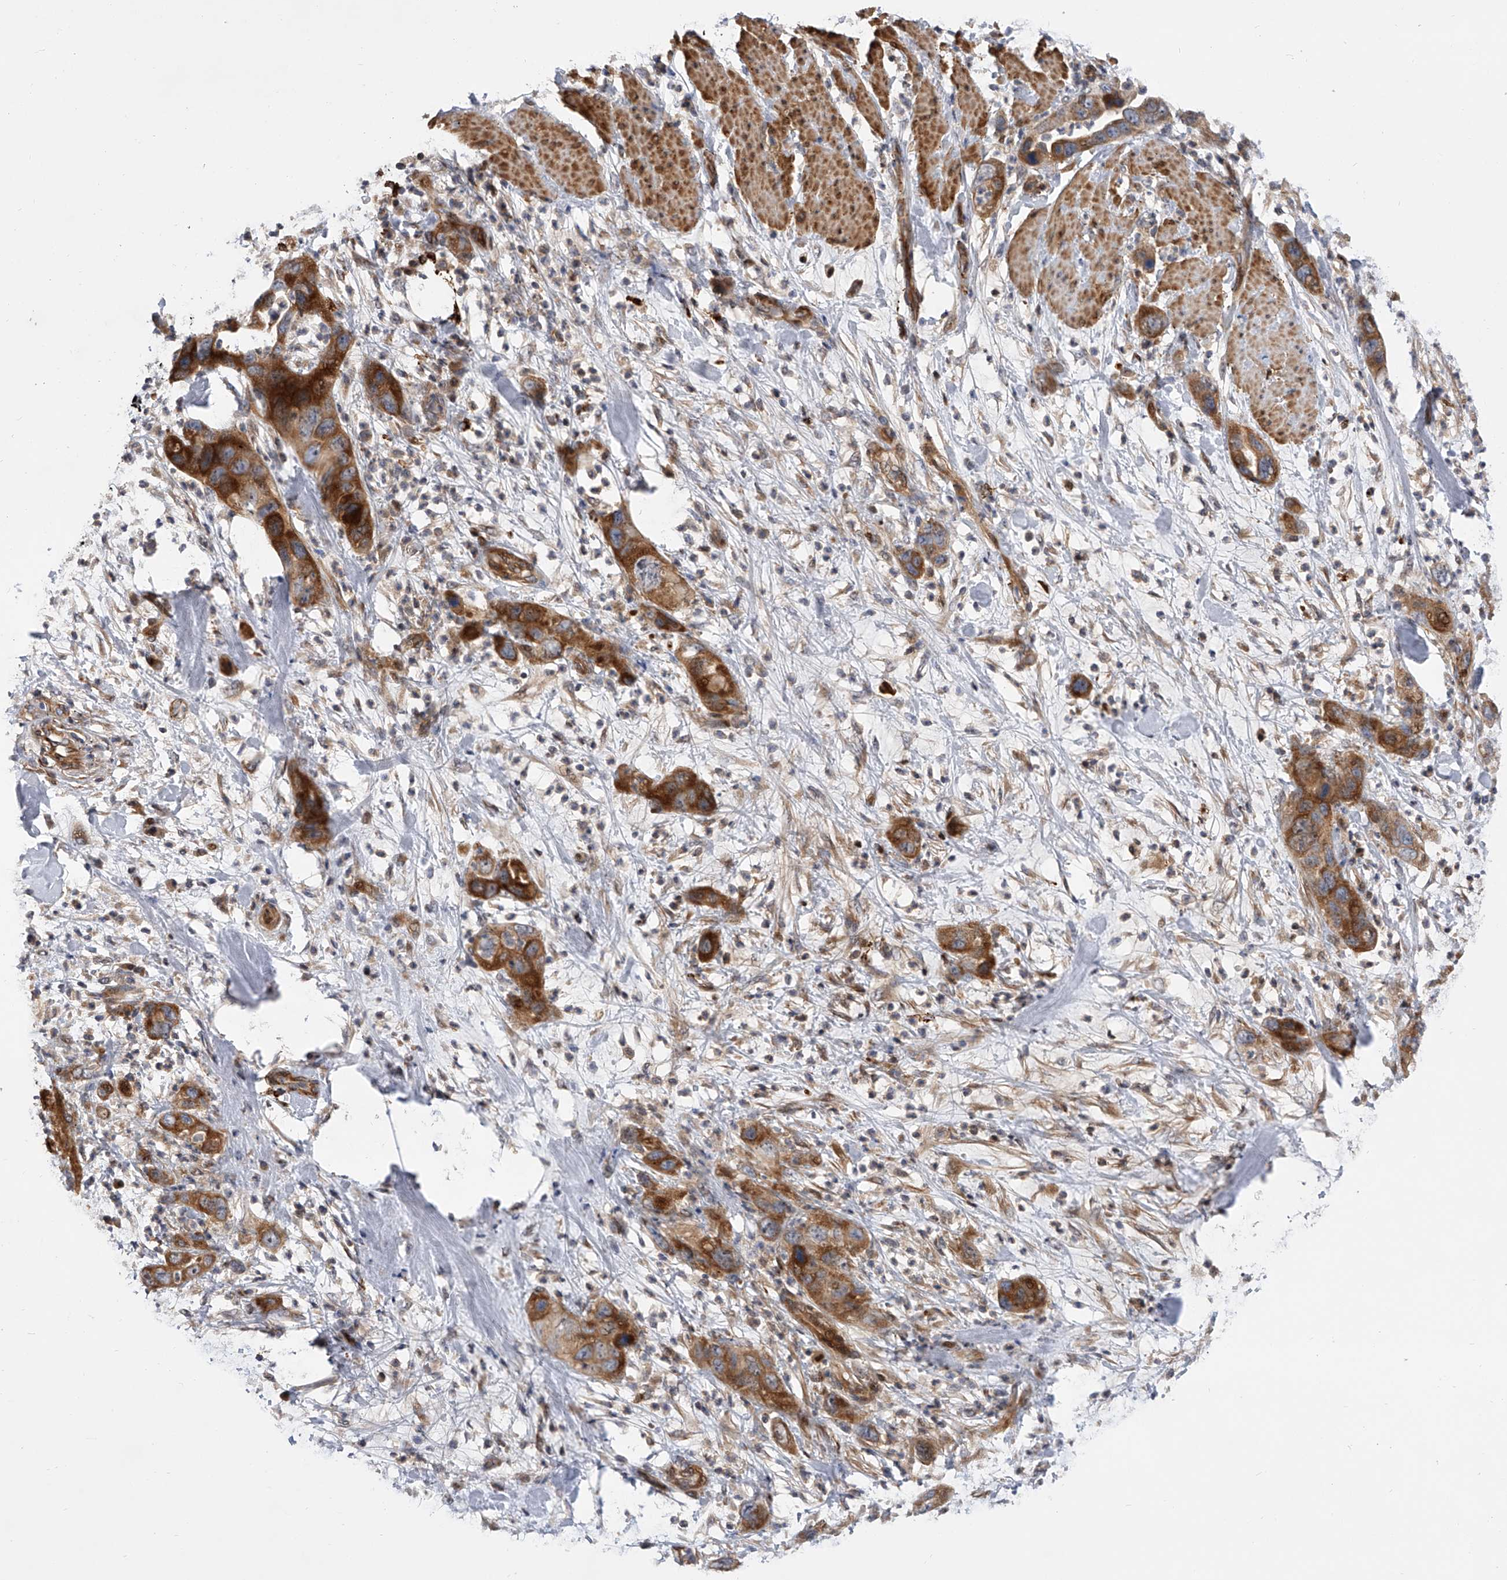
{"staining": {"intensity": "moderate", "quantity": ">75%", "location": "cytoplasmic/membranous,nuclear"}, "tissue": "pancreatic cancer", "cell_type": "Tumor cells", "image_type": "cancer", "snomed": [{"axis": "morphology", "description": "Adenocarcinoma, NOS"}, {"axis": "topography", "description": "Pancreas"}], "caption": "Pancreatic cancer (adenocarcinoma) stained for a protein displays moderate cytoplasmic/membranous and nuclear positivity in tumor cells.", "gene": "PDSS2", "patient": {"sex": "female", "age": 71}}